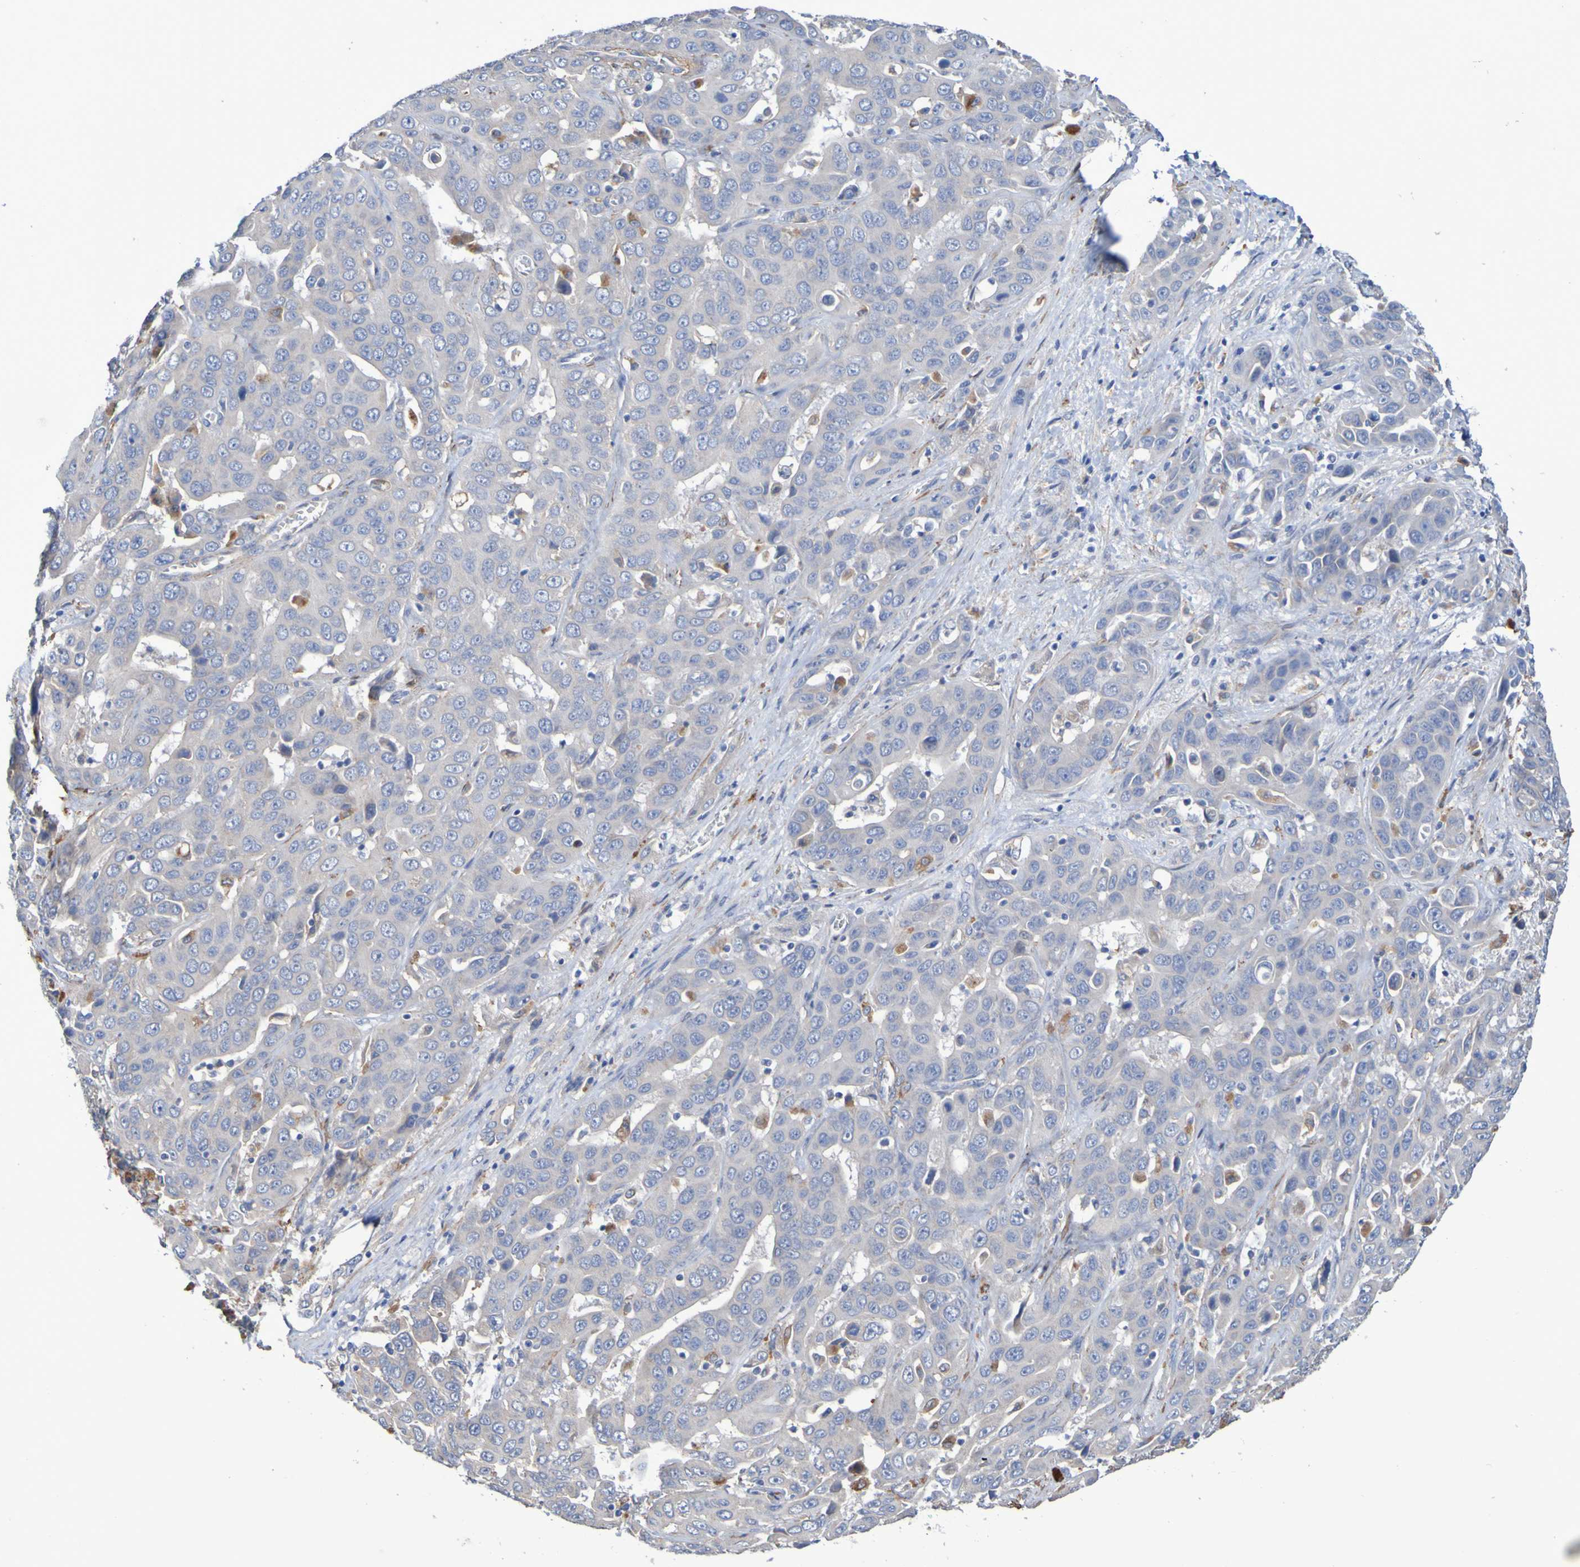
{"staining": {"intensity": "weak", "quantity": ">75%", "location": "cytoplasmic/membranous"}, "tissue": "liver cancer", "cell_type": "Tumor cells", "image_type": "cancer", "snomed": [{"axis": "morphology", "description": "Cholangiocarcinoma"}, {"axis": "topography", "description": "Liver"}], "caption": "Cholangiocarcinoma (liver) stained with immunohistochemistry (IHC) displays weak cytoplasmic/membranous staining in approximately >75% of tumor cells. Nuclei are stained in blue.", "gene": "SRPRB", "patient": {"sex": "female", "age": 52}}